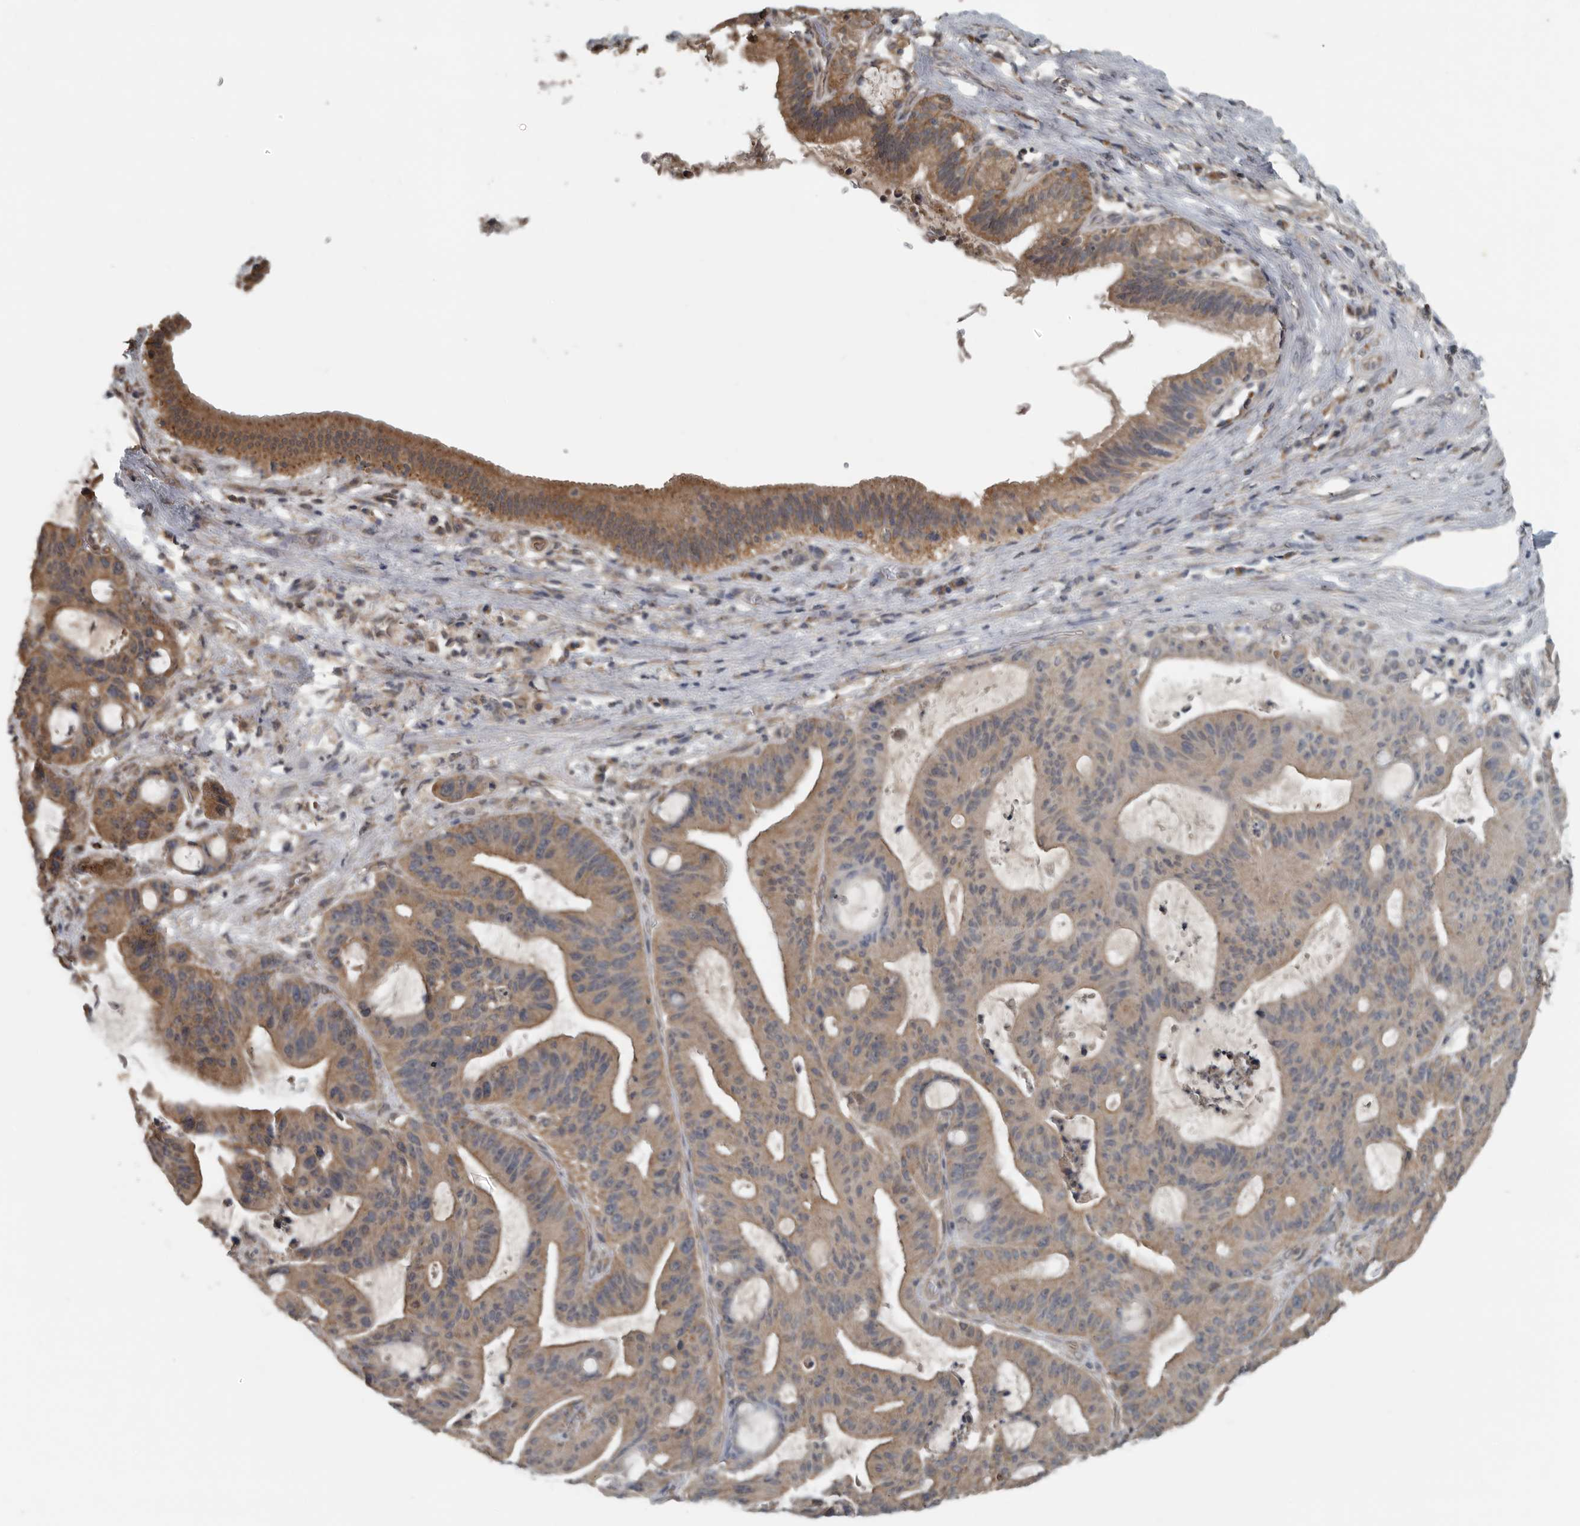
{"staining": {"intensity": "moderate", "quantity": ">75%", "location": "cytoplasmic/membranous"}, "tissue": "liver cancer", "cell_type": "Tumor cells", "image_type": "cancer", "snomed": [{"axis": "morphology", "description": "Normal tissue, NOS"}, {"axis": "morphology", "description": "Cholangiocarcinoma"}, {"axis": "topography", "description": "Liver"}, {"axis": "topography", "description": "Peripheral nerve tissue"}], "caption": "Liver cholangiocarcinoma tissue demonstrates moderate cytoplasmic/membranous staining in approximately >75% of tumor cells, visualized by immunohistochemistry.", "gene": "AFAP1", "patient": {"sex": "female", "age": 73}}